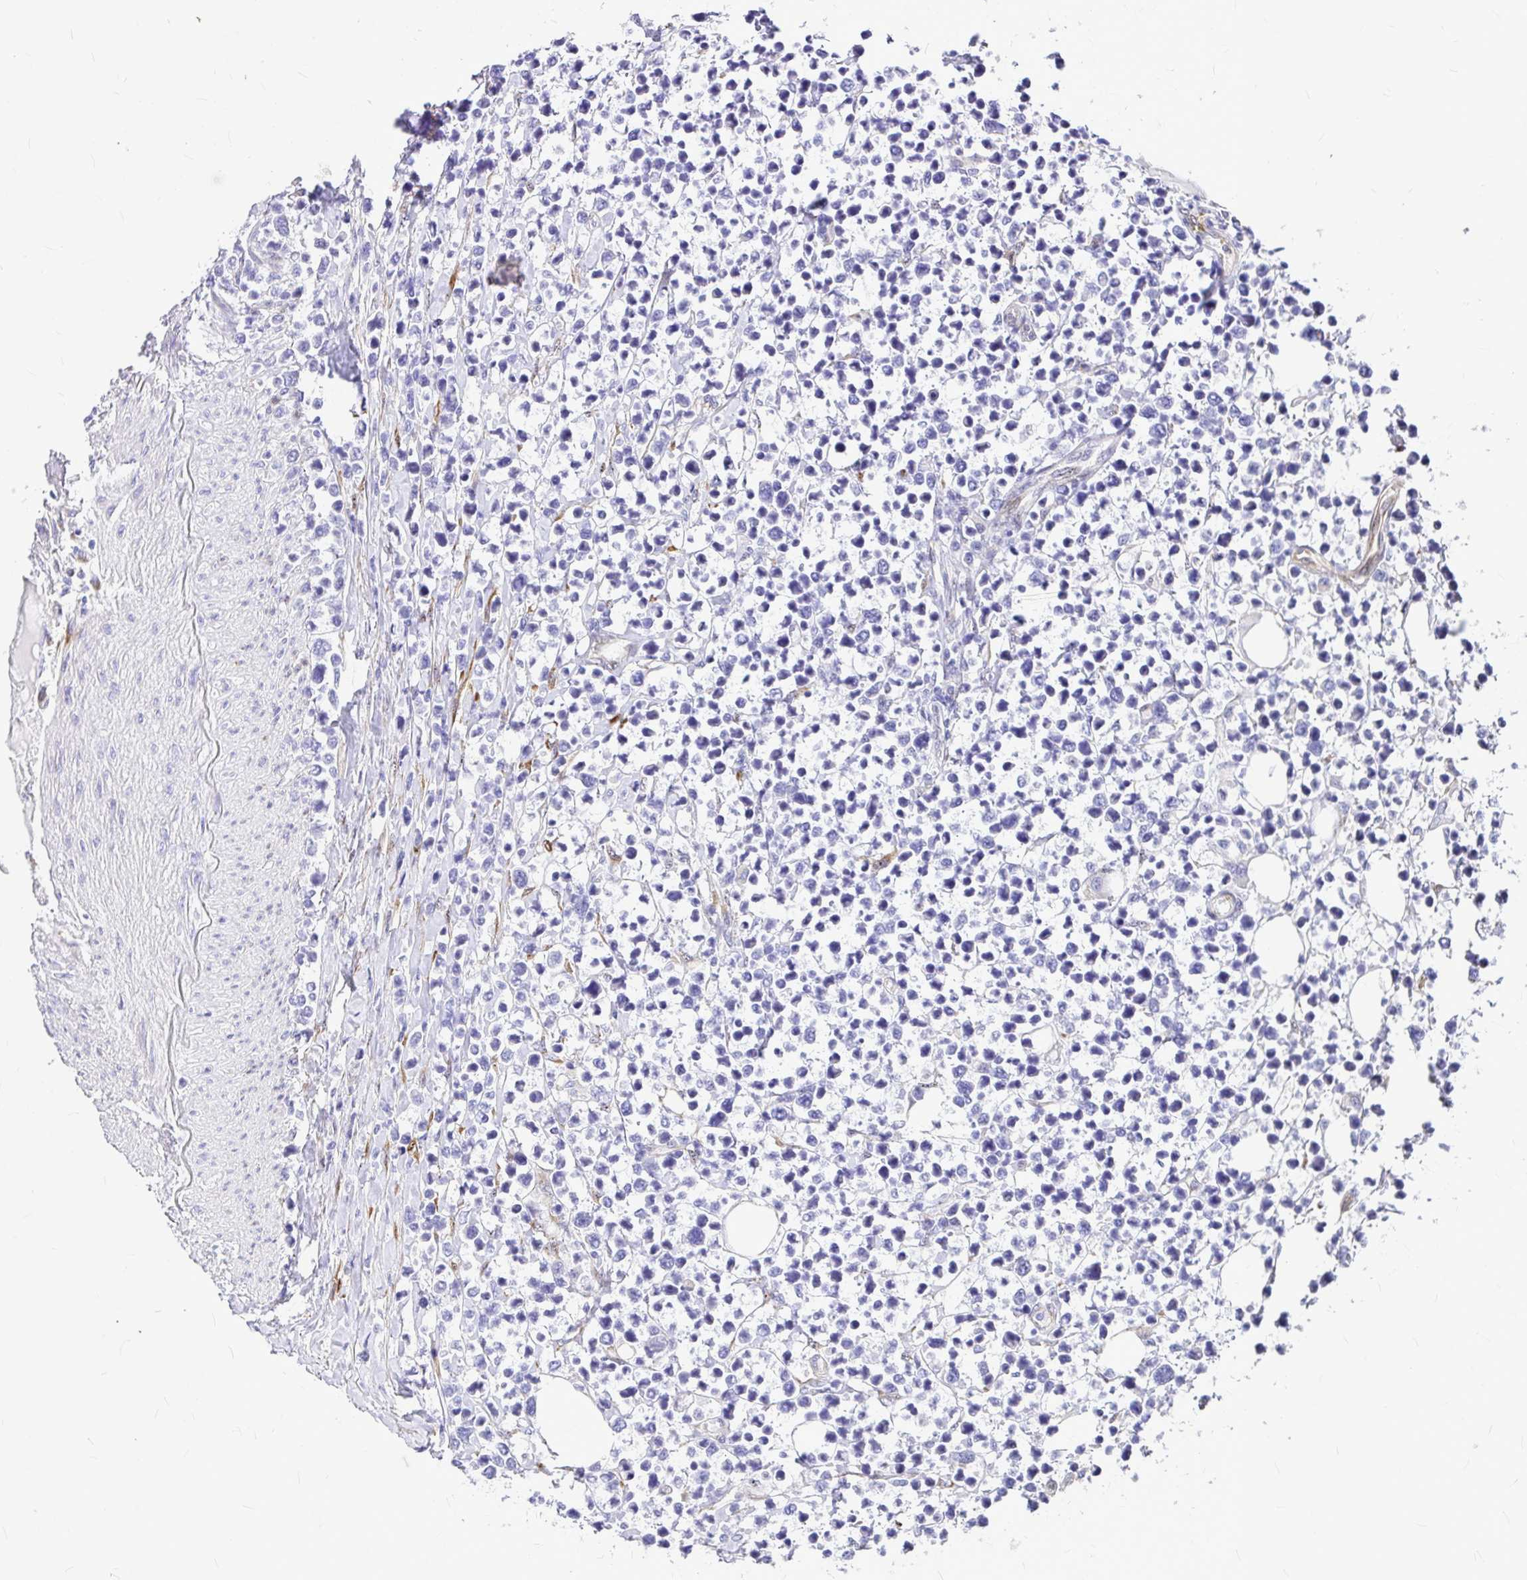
{"staining": {"intensity": "negative", "quantity": "none", "location": "none"}, "tissue": "lymphoma", "cell_type": "Tumor cells", "image_type": "cancer", "snomed": [{"axis": "morphology", "description": "Malignant lymphoma, non-Hodgkin's type, High grade"}, {"axis": "topography", "description": "Soft tissue"}], "caption": "Immunohistochemistry (IHC) micrograph of lymphoma stained for a protein (brown), which reveals no expression in tumor cells.", "gene": "GABBR2", "patient": {"sex": "female", "age": 56}}